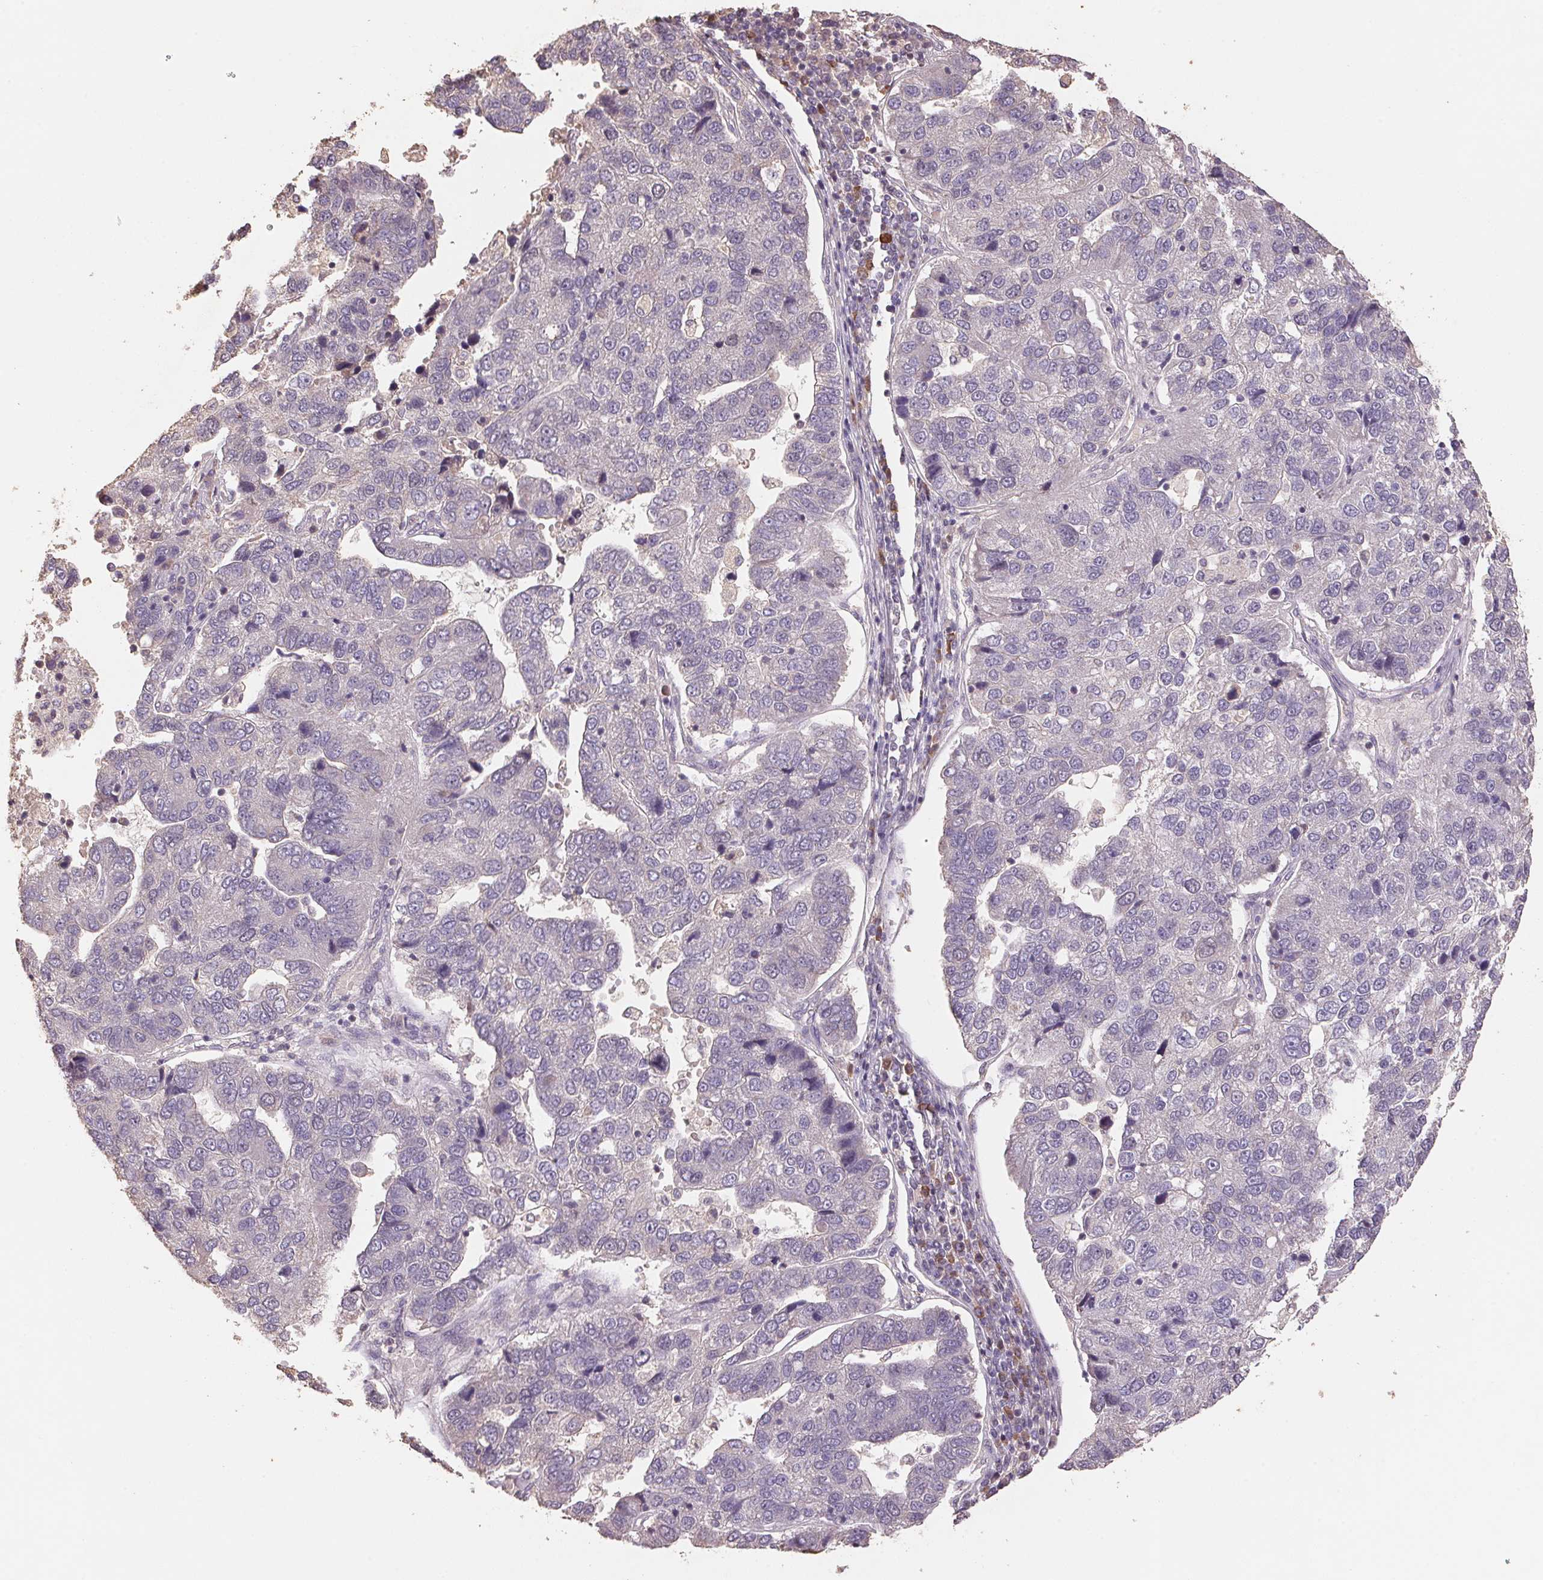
{"staining": {"intensity": "moderate", "quantity": "<25%", "location": "nuclear"}, "tissue": "pancreatic cancer", "cell_type": "Tumor cells", "image_type": "cancer", "snomed": [{"axis": "morphology", "description": "Adenocarcinoma, NOS"}, {"axis": "topography", "description": "Pancreas"}], "caption": "There is low levels of moderate nuclear staining in tumor cells of pancreatic adenocarcinoma, as demonstrated by immunohistochemical staining (brown color).", "gene": "CENPF", "patient": {"sex": "female", "age": 61}}